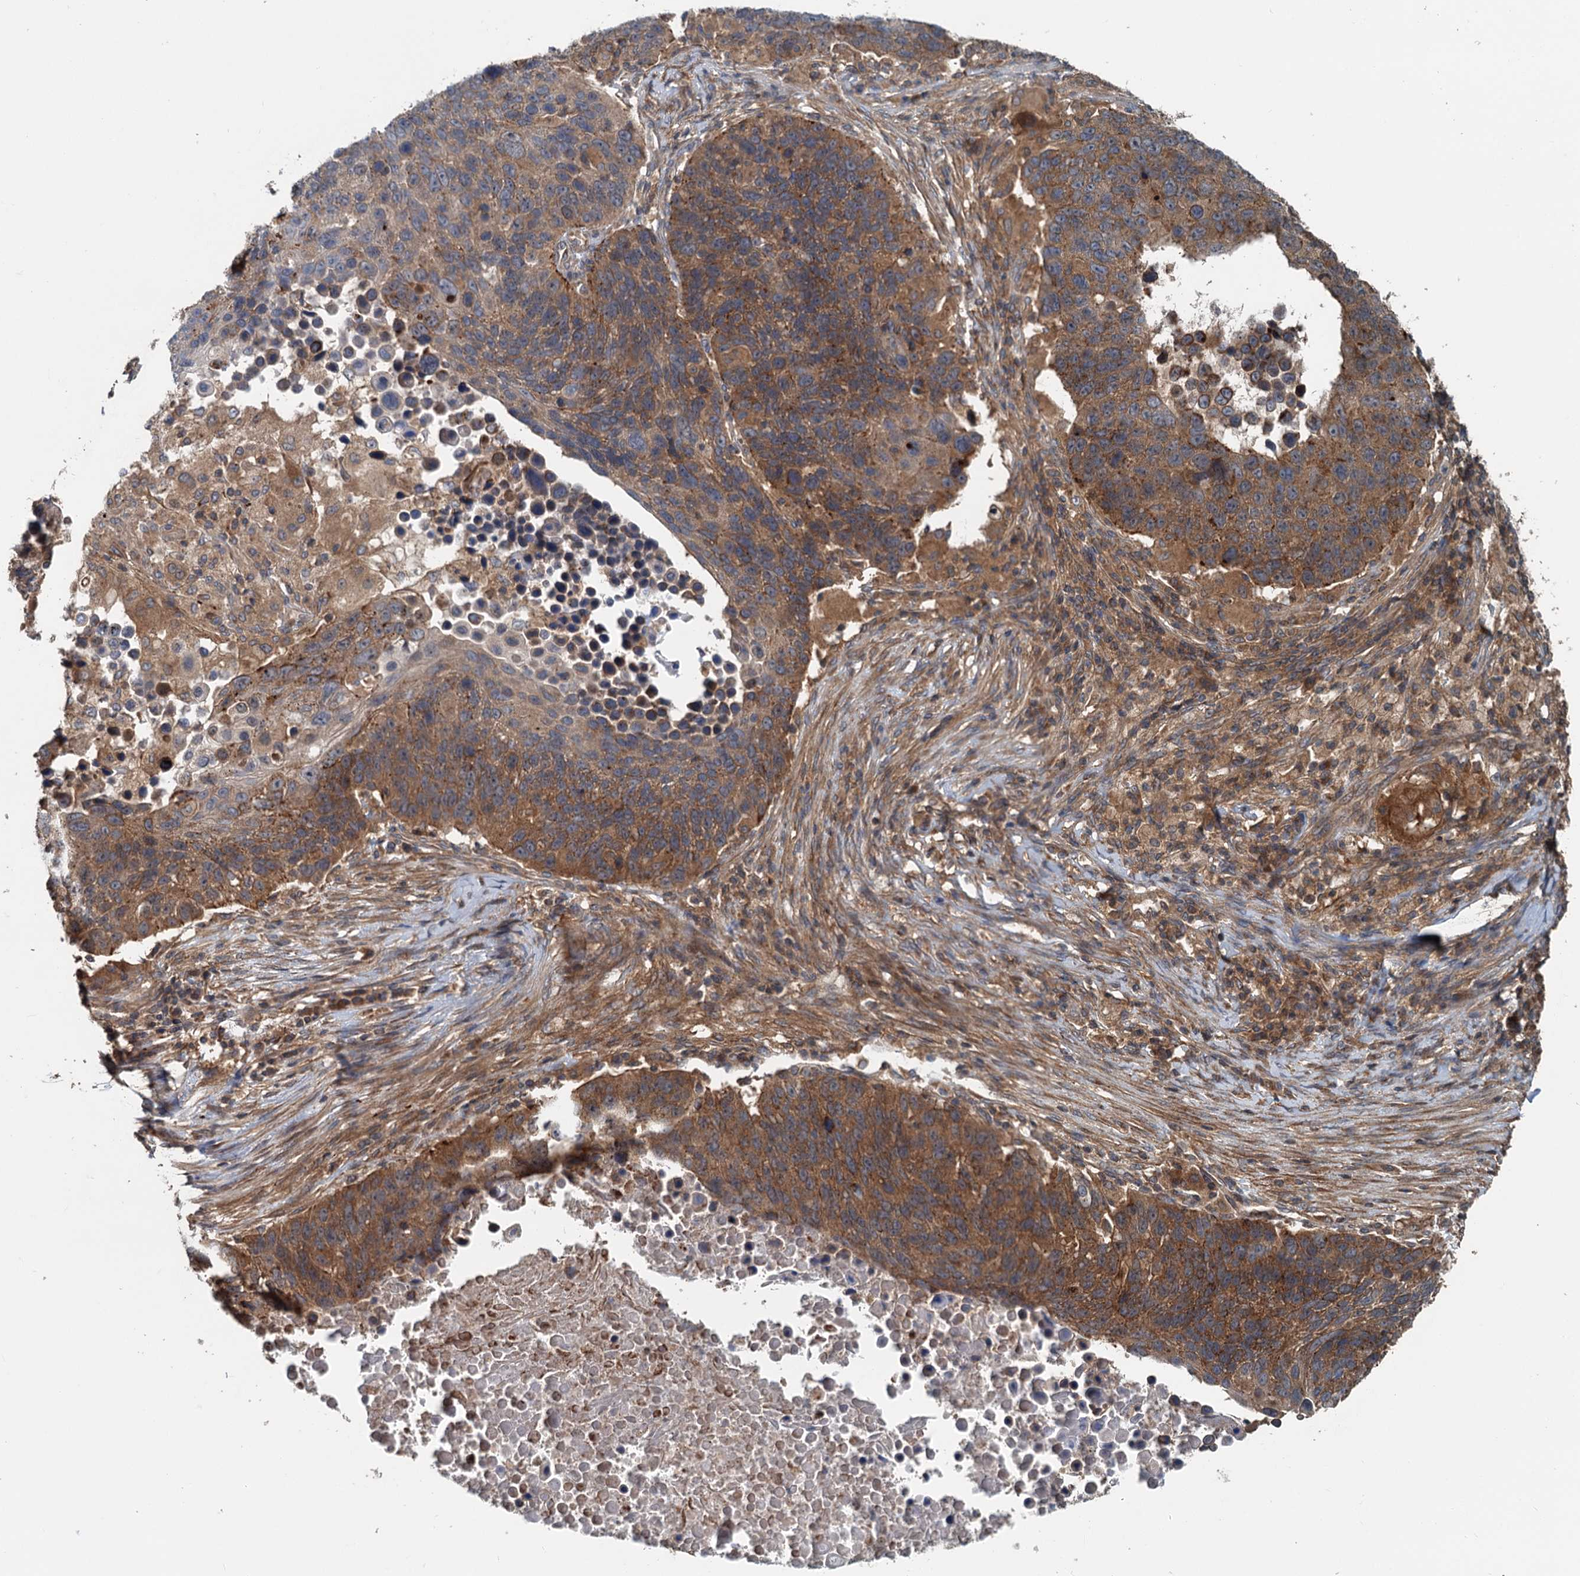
{"staining": {"intensity": "strong", "quantity": ">75%", "location": "cytoplasmic/membranous"}, "tissue": "lung cancer", "cell_type": "Tumor cells", "image_type": "cancer", "snomed": [{"axis": "morphology", "description": "Normal tissue, NOS"}, {"axis": "morphology", "description": "Squamous cell carcinoma, NOS"}, {"axis": "topography", "description": "Lymph node"}, {"axis": "topography", "description": "Lung"}], "caption": "Protein expression analysis of human lung cancer (squamous cell carcinoma) reveals strong cytoplasmic/membranous positivity in about >75% of tumor cells. (Stains: DAB in brown, nuclei in blue, Microscopy: brightfield microscopy at high magnification).", "gene": "TEDC1", "patient": {"sex": "male", "age": 66}}